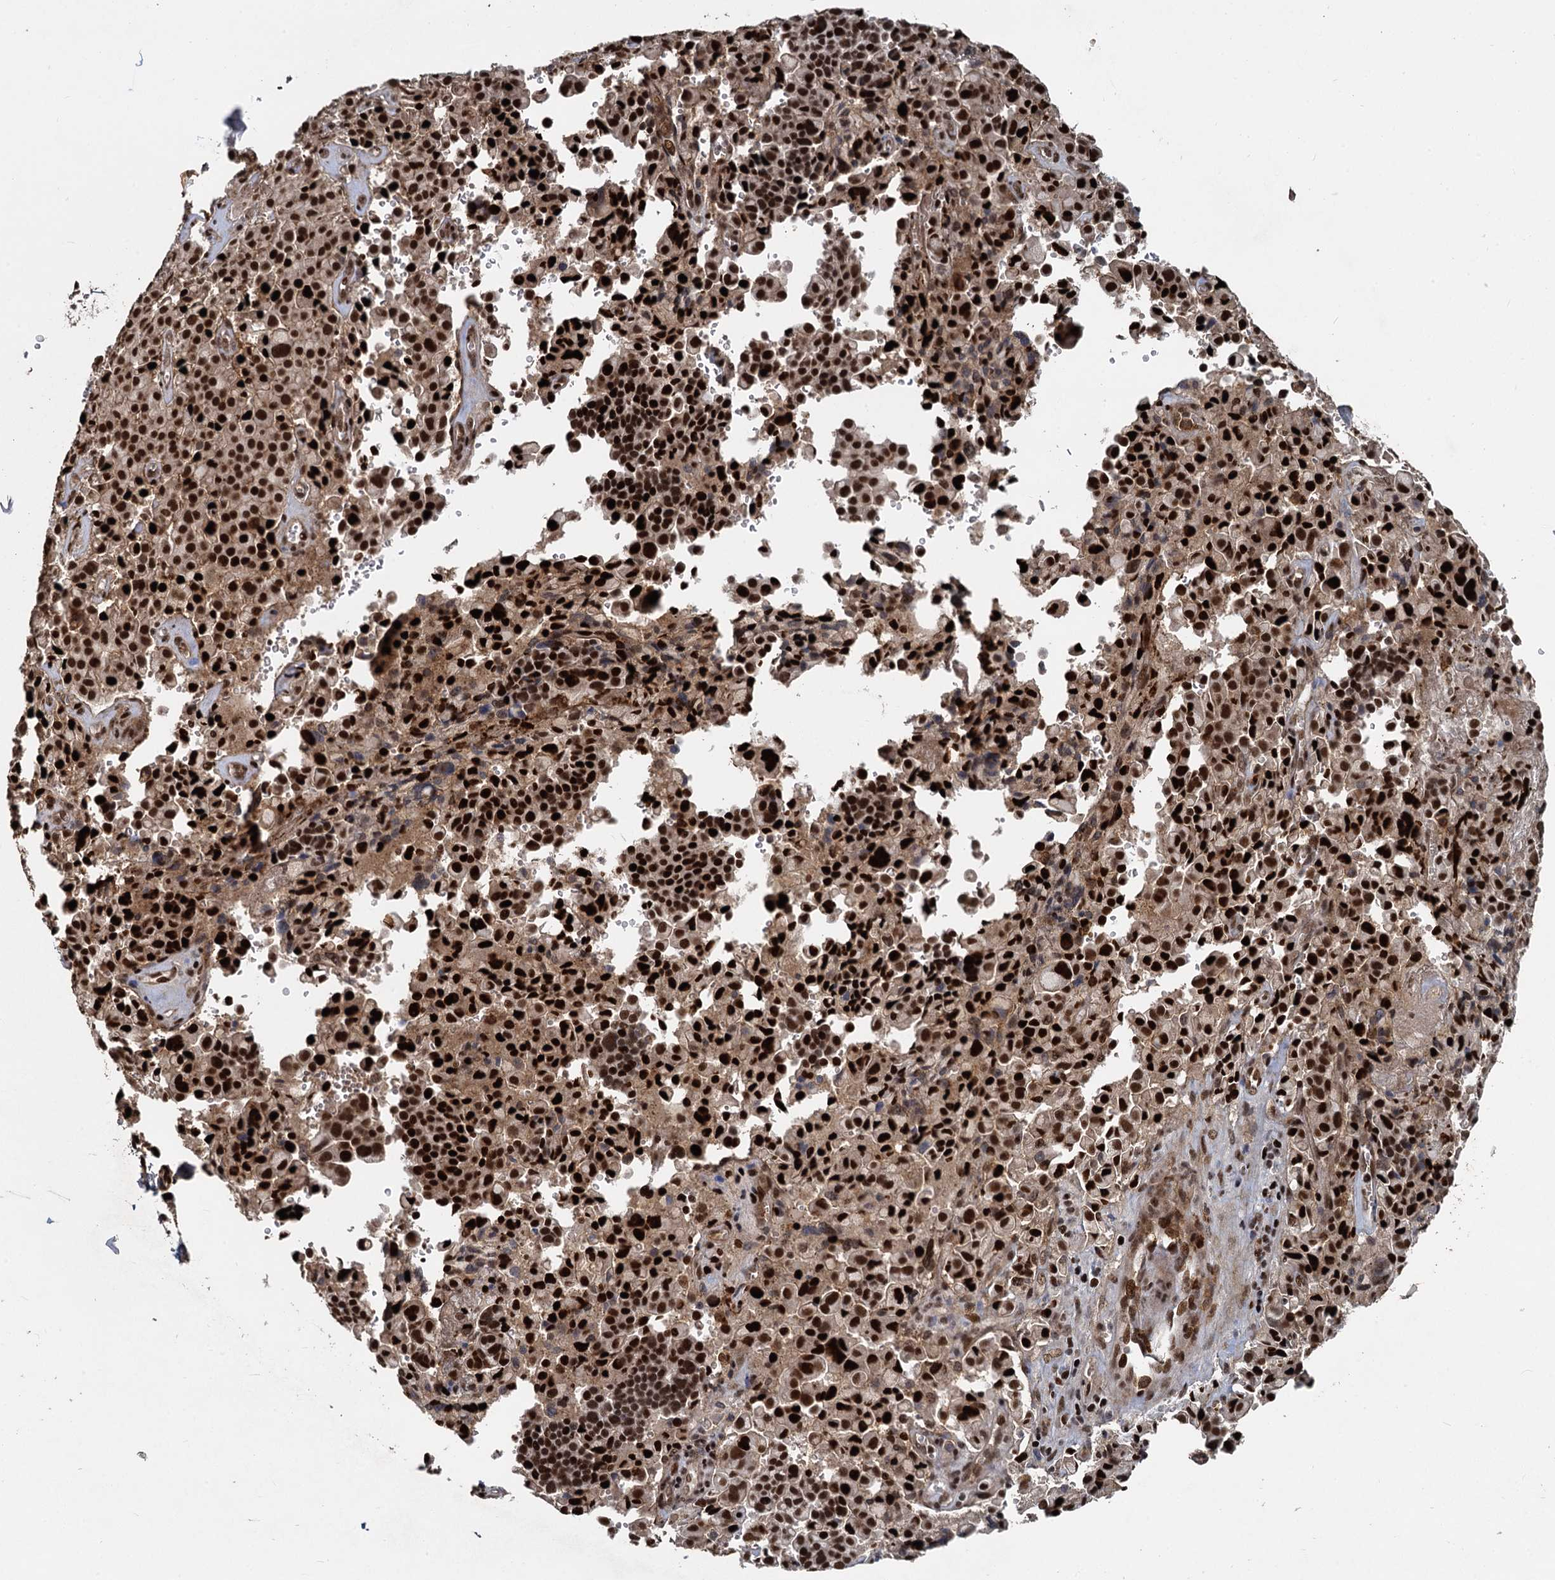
{"staining": {"intensity": "strong", "quantity": ">75%", "location": "cytoplasmic/membranous,nuclear"}, "tissue": "pancreatic cancer", "cell_type": "Tumor cells", "image_type": "cancer", "snomed": [{"axis": "morphology", "description": "Adenocarcinoma, NOS"}, {"axis": "topography", "description": "Pancreas"}], "caption": "This photomicrograph demonstrates immunohistochemistry (IHC) staining of human adenocarcinoma (pancreatic), with high strong cytoplasmic/membranous and nuclear expression in about >75% of tumor cells.", "gene": "ANKRD49", "patient": {"sex": "male", "age": 65}}